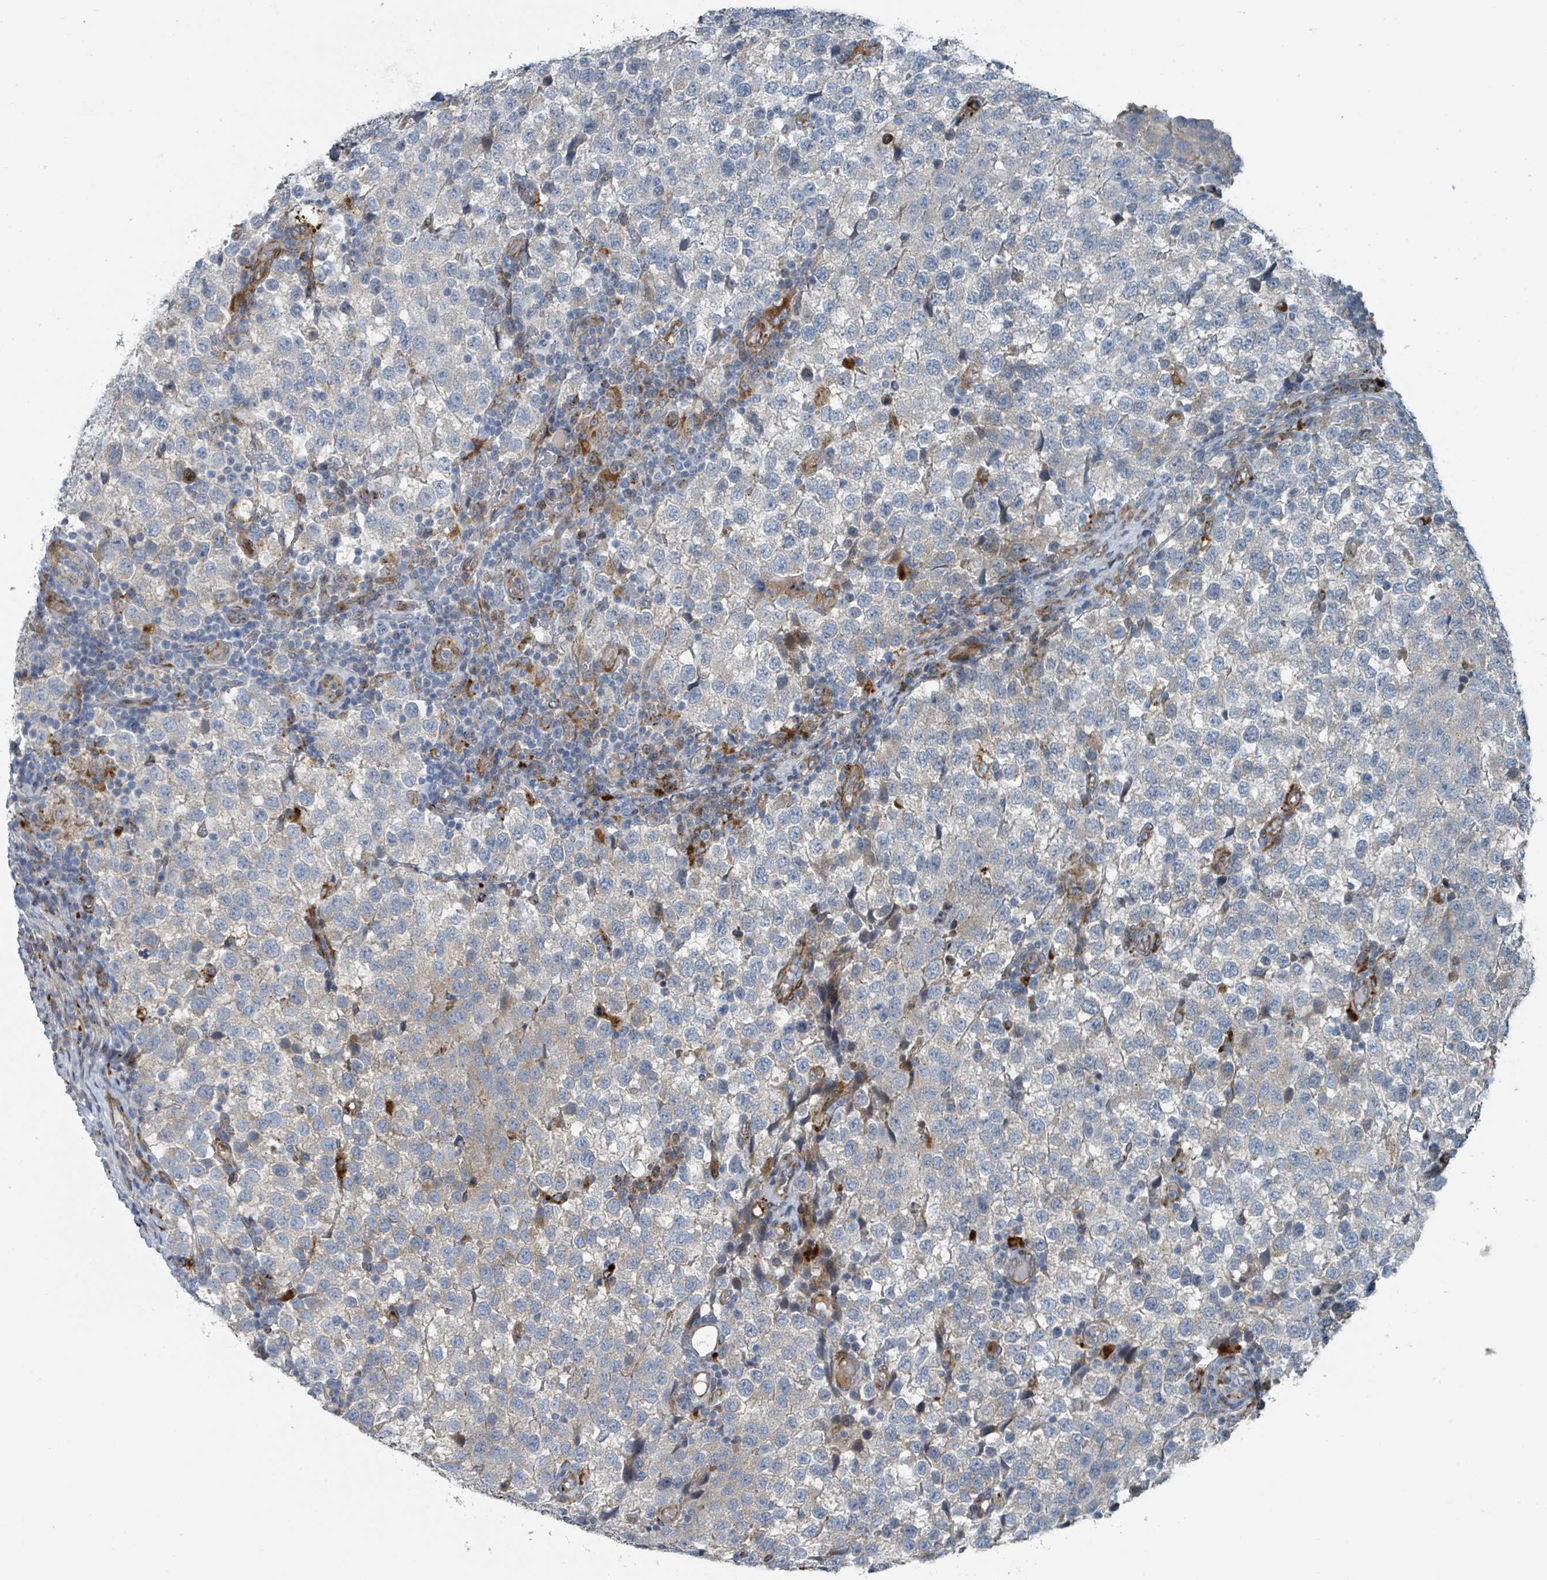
{"staining": {"intensity": "negative", "quantity": "none", "location": "none"}, "tissue": "testis cancer", "cell_type": "Tumor cells", "image_type": "cancer", "snomed": [{"axis": "morphology", "description": "Seminoma, NOS"}, {"axis": "topography", "description": "Testis"}], "caption": "Tumor cells are negative for brown protein staining in testis cancer (seminoma). Nuclei are stained in blue.", "gene": "DIPK2A", "patient": {"sex": "male", "age": 34}}